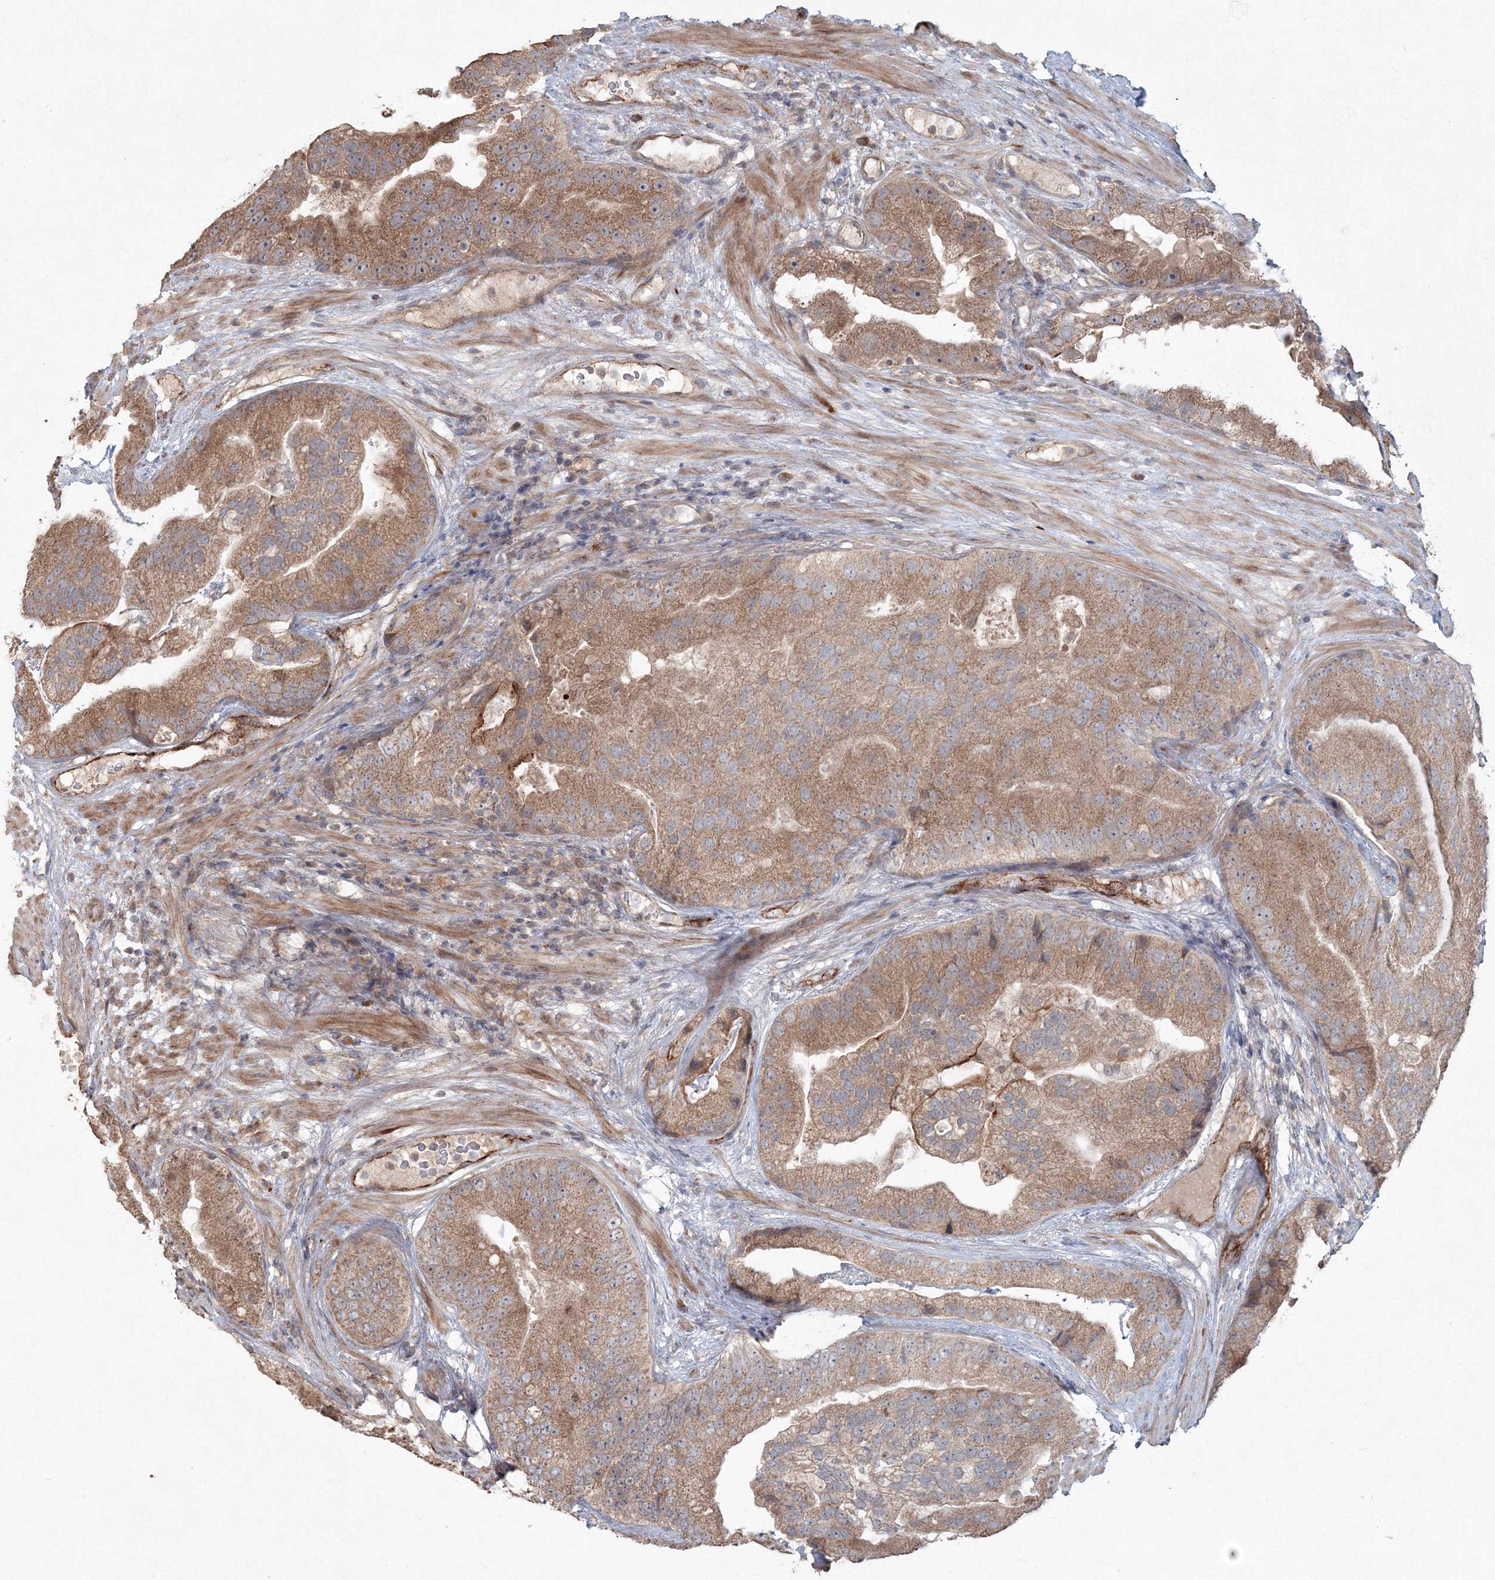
{"staining": {"intensity": "moderate", "quantity": ">75%", "location": "cytoplasmic/membranous"}, "tissue": "prostate cancer", "cell_type": "Tumor cells", "image_type": "cancer", "snomed": [{"axis": "morphology", "description": "Adenocarcinoma, High grade"}, {"axis": "topography", "description": "Prostate"}], "caption": "This is an image of IHC staining of prostate high-grade adenocarcinoma, which shows moderate expression in the cytoplasmic/membranous of tumor cells.", "gene": "ANAPC16", "patient": {"sex": "male", "age": 70}}